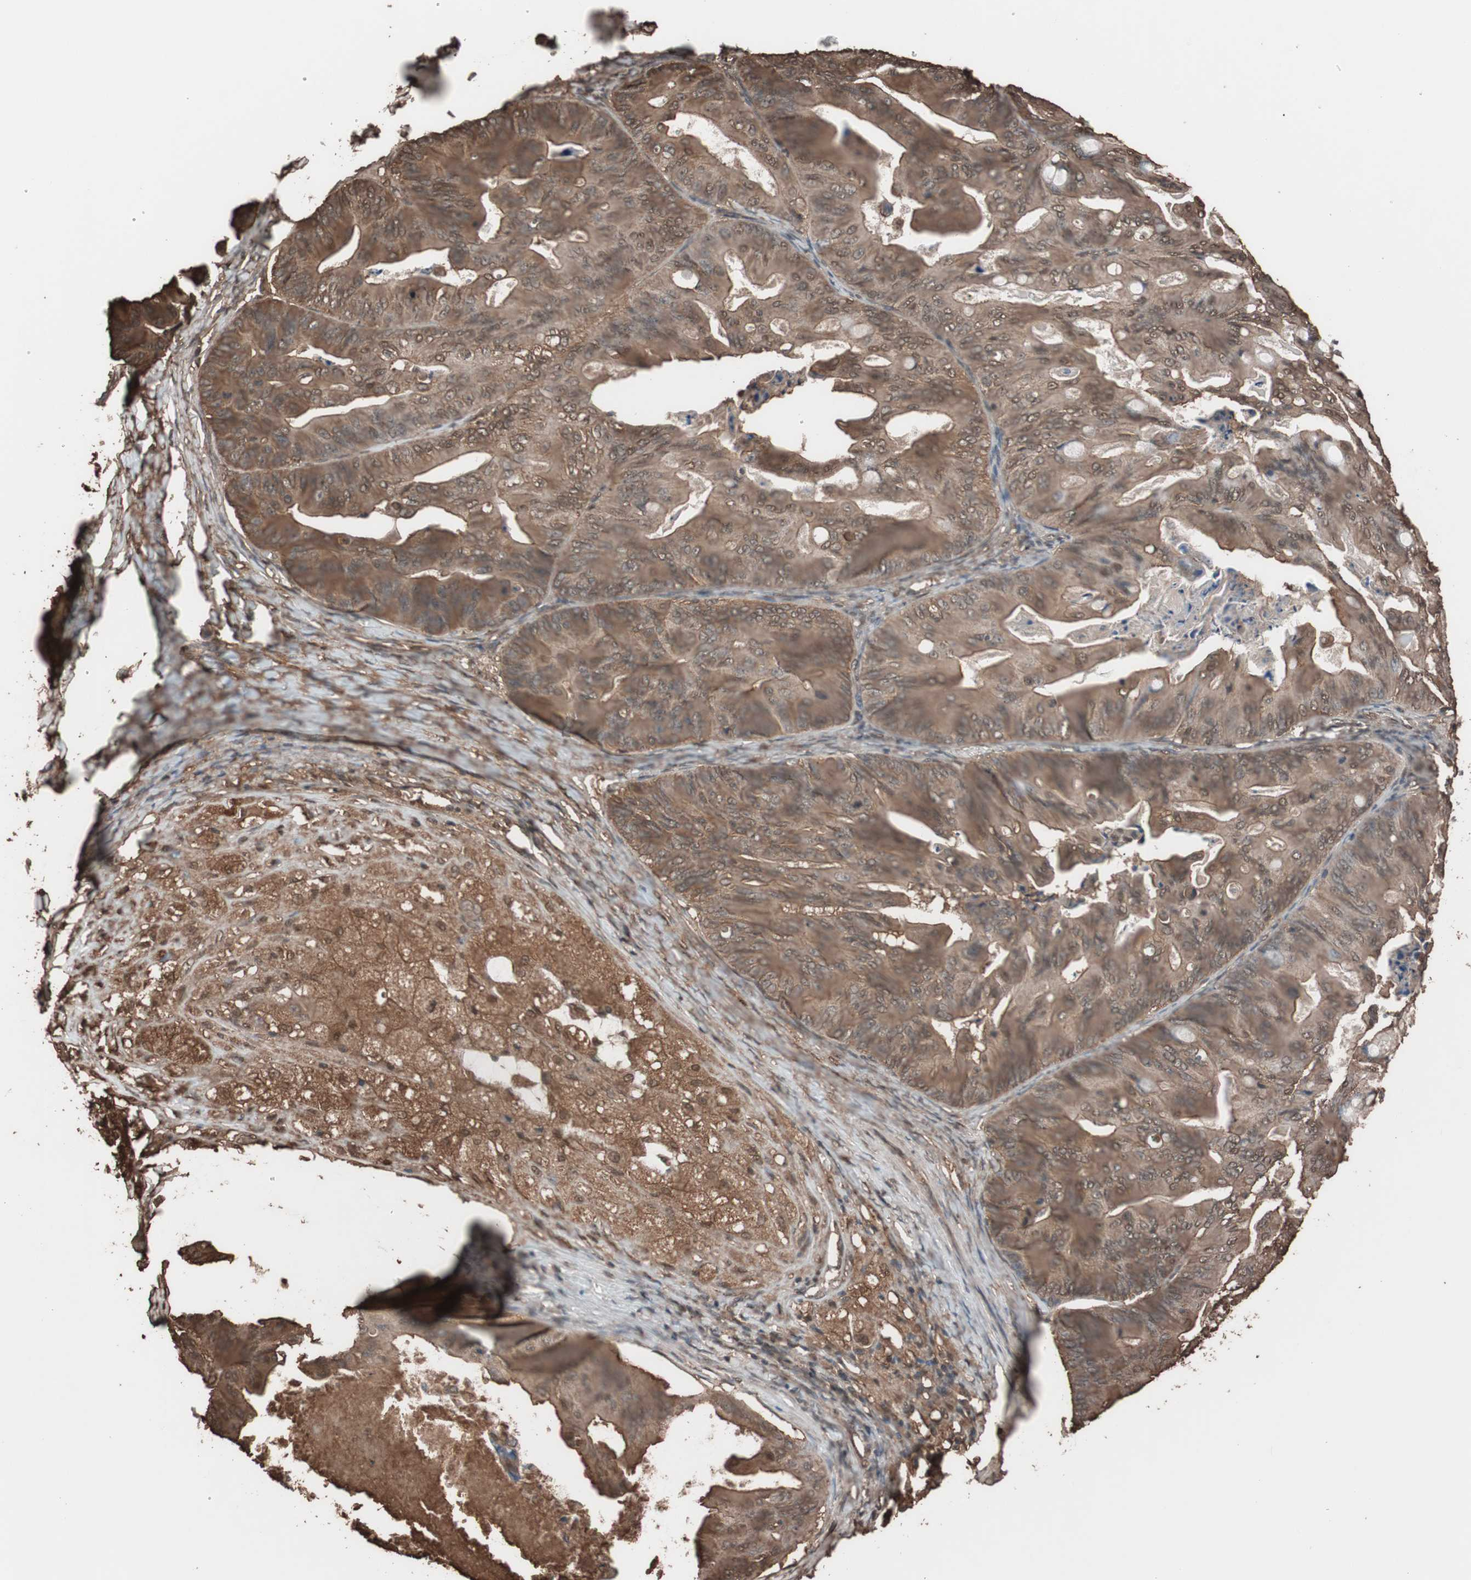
{"staining": {"intensity": "moderate", "quantity": ">75%", "location": "cytoplasmic/membranous"}, "tissue": "ovarian cancer", "cell_type": "Tumor cells", "image_type": "cancer", "snomed": [{"axis": "morphology", "description": "Cystadenocarcinoma, mucinous, NOS"}, {"axis": "topography", "description": "Ovary"}], "caption": "Protein expression by immunohistochemistry (IHC) demonstrates moderate cytoplasmic/membranous positivity in approximately >75% of tumor cells in ovarian mucinous cystadenocarcinoma.", "gene": "CALM2", "patient": {"sex": "female", "age": 36}}